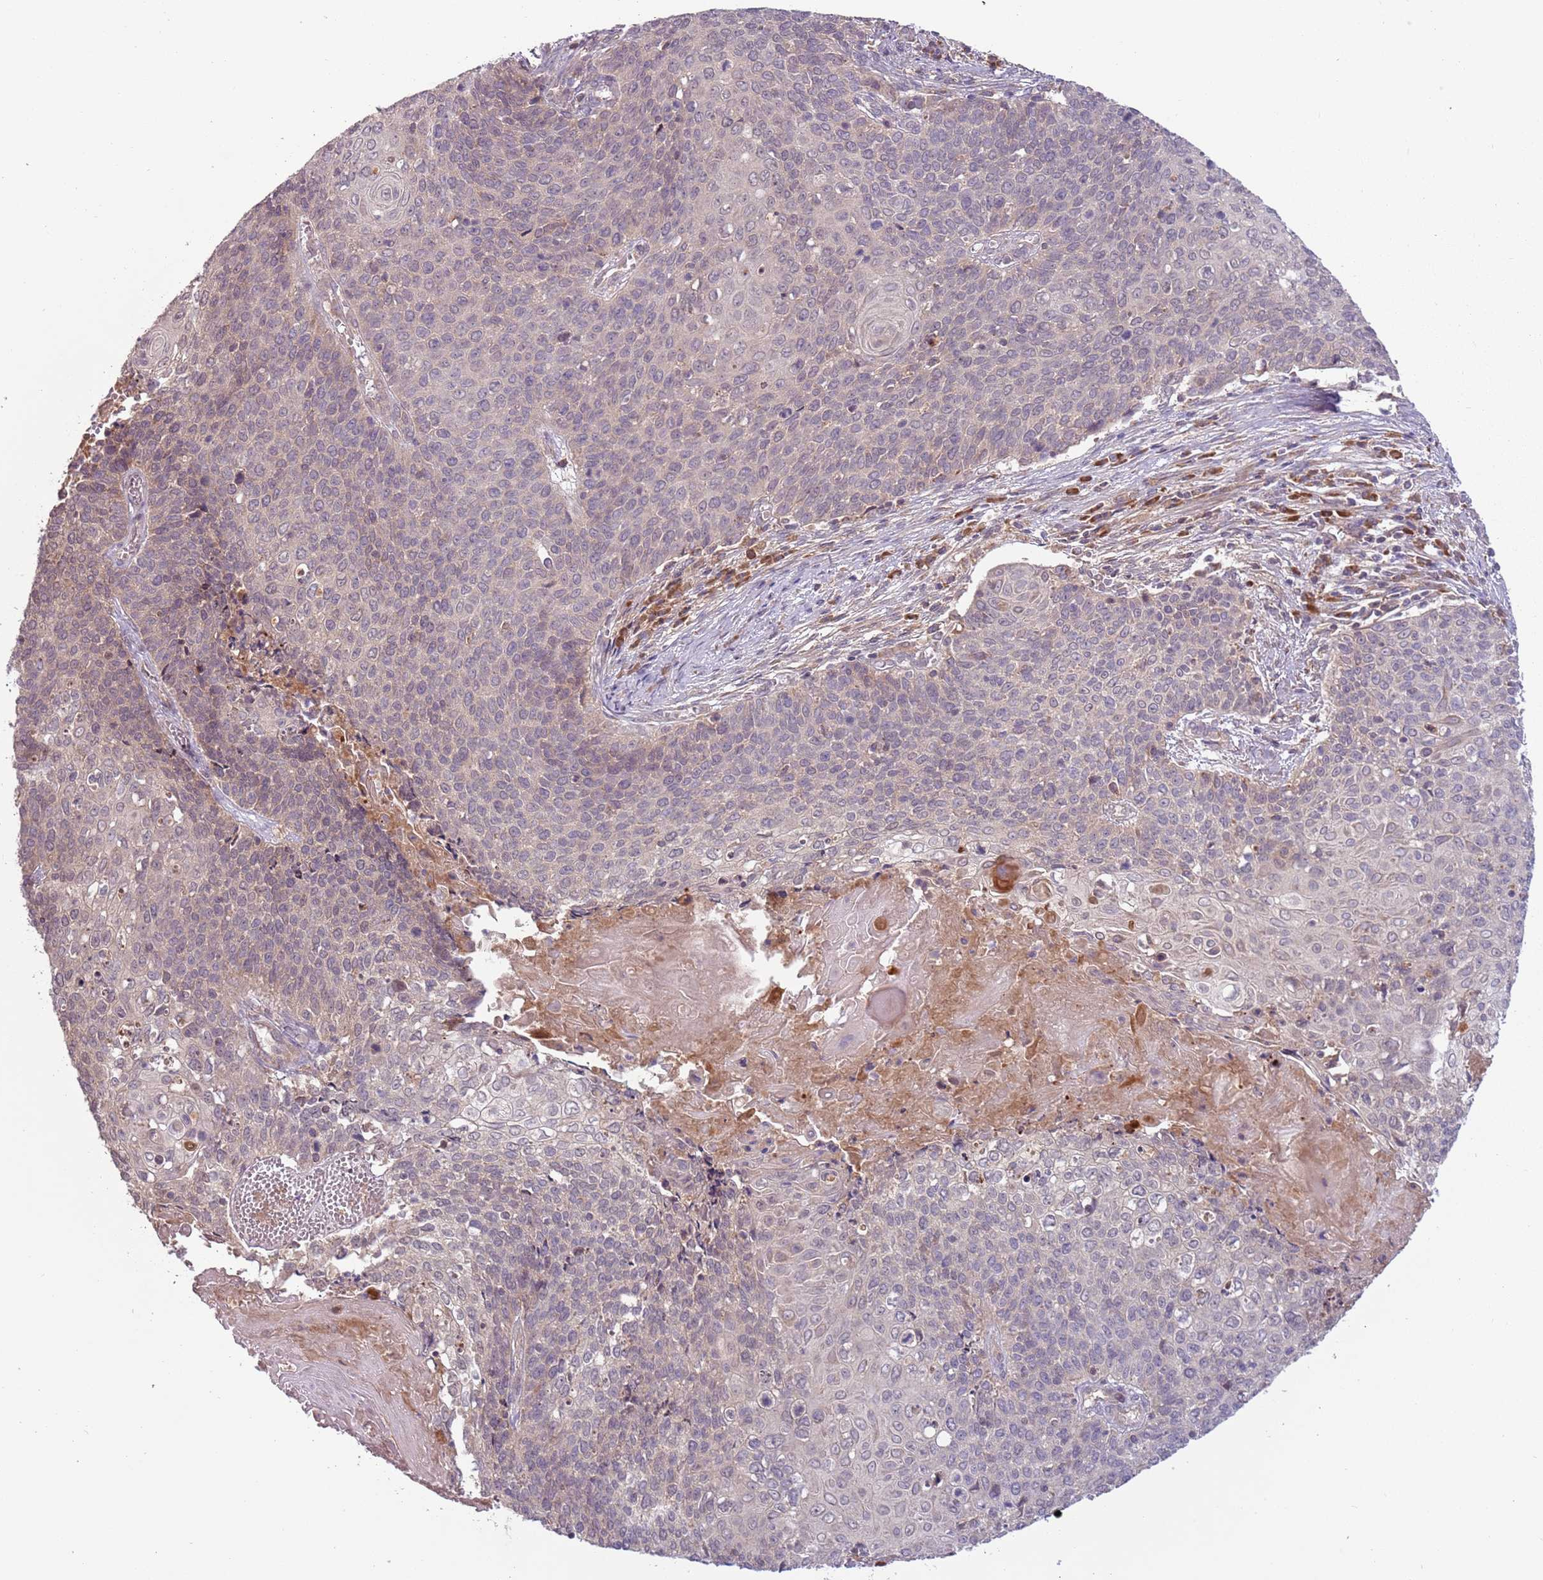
{"staining": {"intensity": "negative", "quantity": "none", "location": "none"}, "tissue": "cervical cancer", "cell_type": "Tumor cells", "image_type": "cancer", "snomed": [{"axis": "morphology", "description": "Squamous cell carcinoma, NOS"}, {"axis": "topography", "description": "Cervix"}], "caption": "Cervical cancer was stained to show a protein in brown. There is no significant positivity in tumor cells.", "gene": "FECH", "patient": {"sex": "female", "age": 39}}